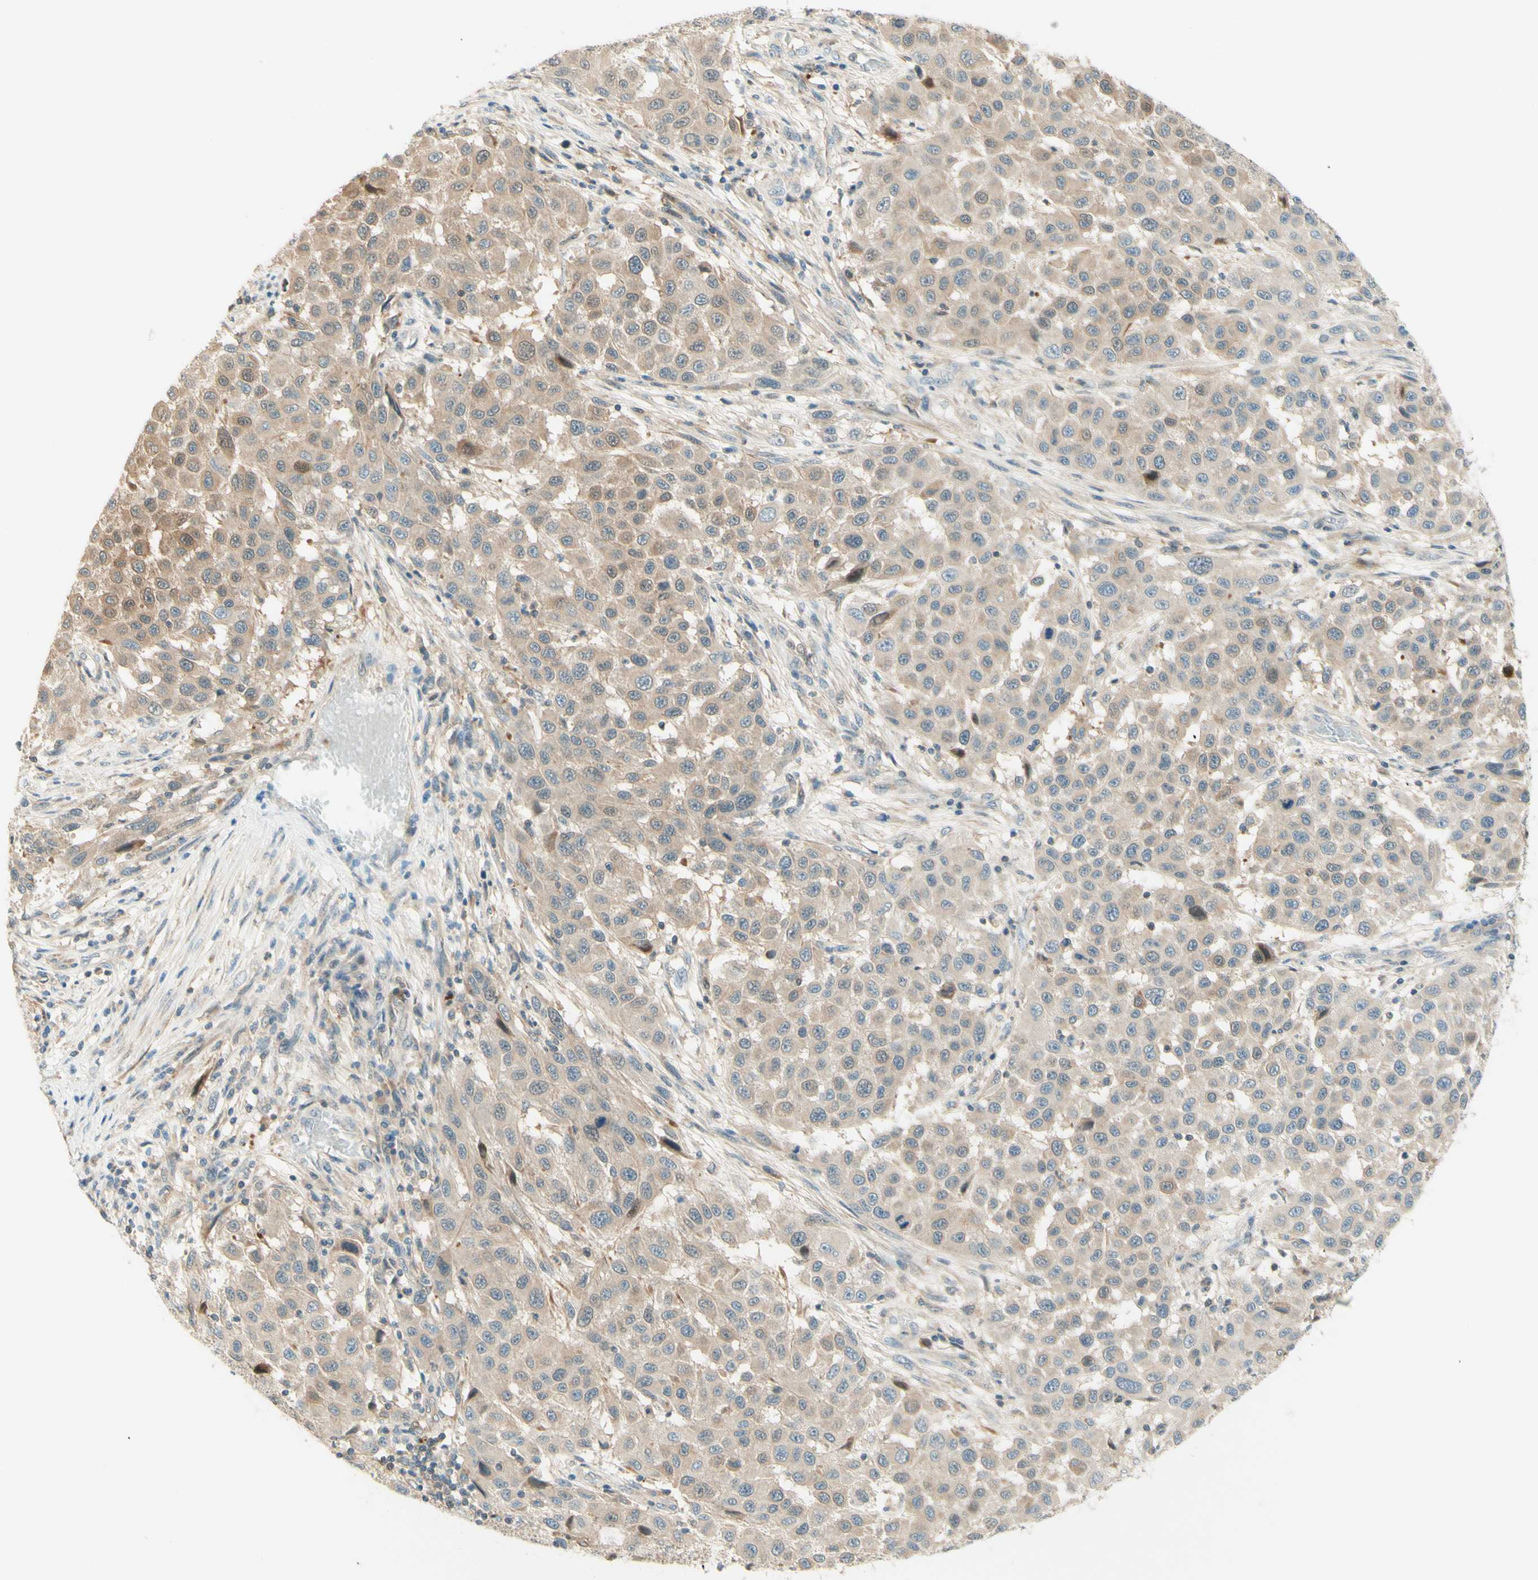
{"staining": {"intensity": "weak", "quantity": ">75%", "location": "cytoplasmic/membranous"}, "tissue": "melanoma", "cell_type": "Tumor cells", "image_type": "cancer", "snomed": [{"axis": "morphology", "description": "Malignant melanoma, Metastatic site"}, {"axis": "topography", "description": "Lymph node"}], "caption": "Melanoma was stained to show a protein in brown. There is low levels of weak cytoplasmic/membranous positivity in about >75% of tumor cells.", "gene": "PROM1", "patient": {"sex": "male", "age": 61}}